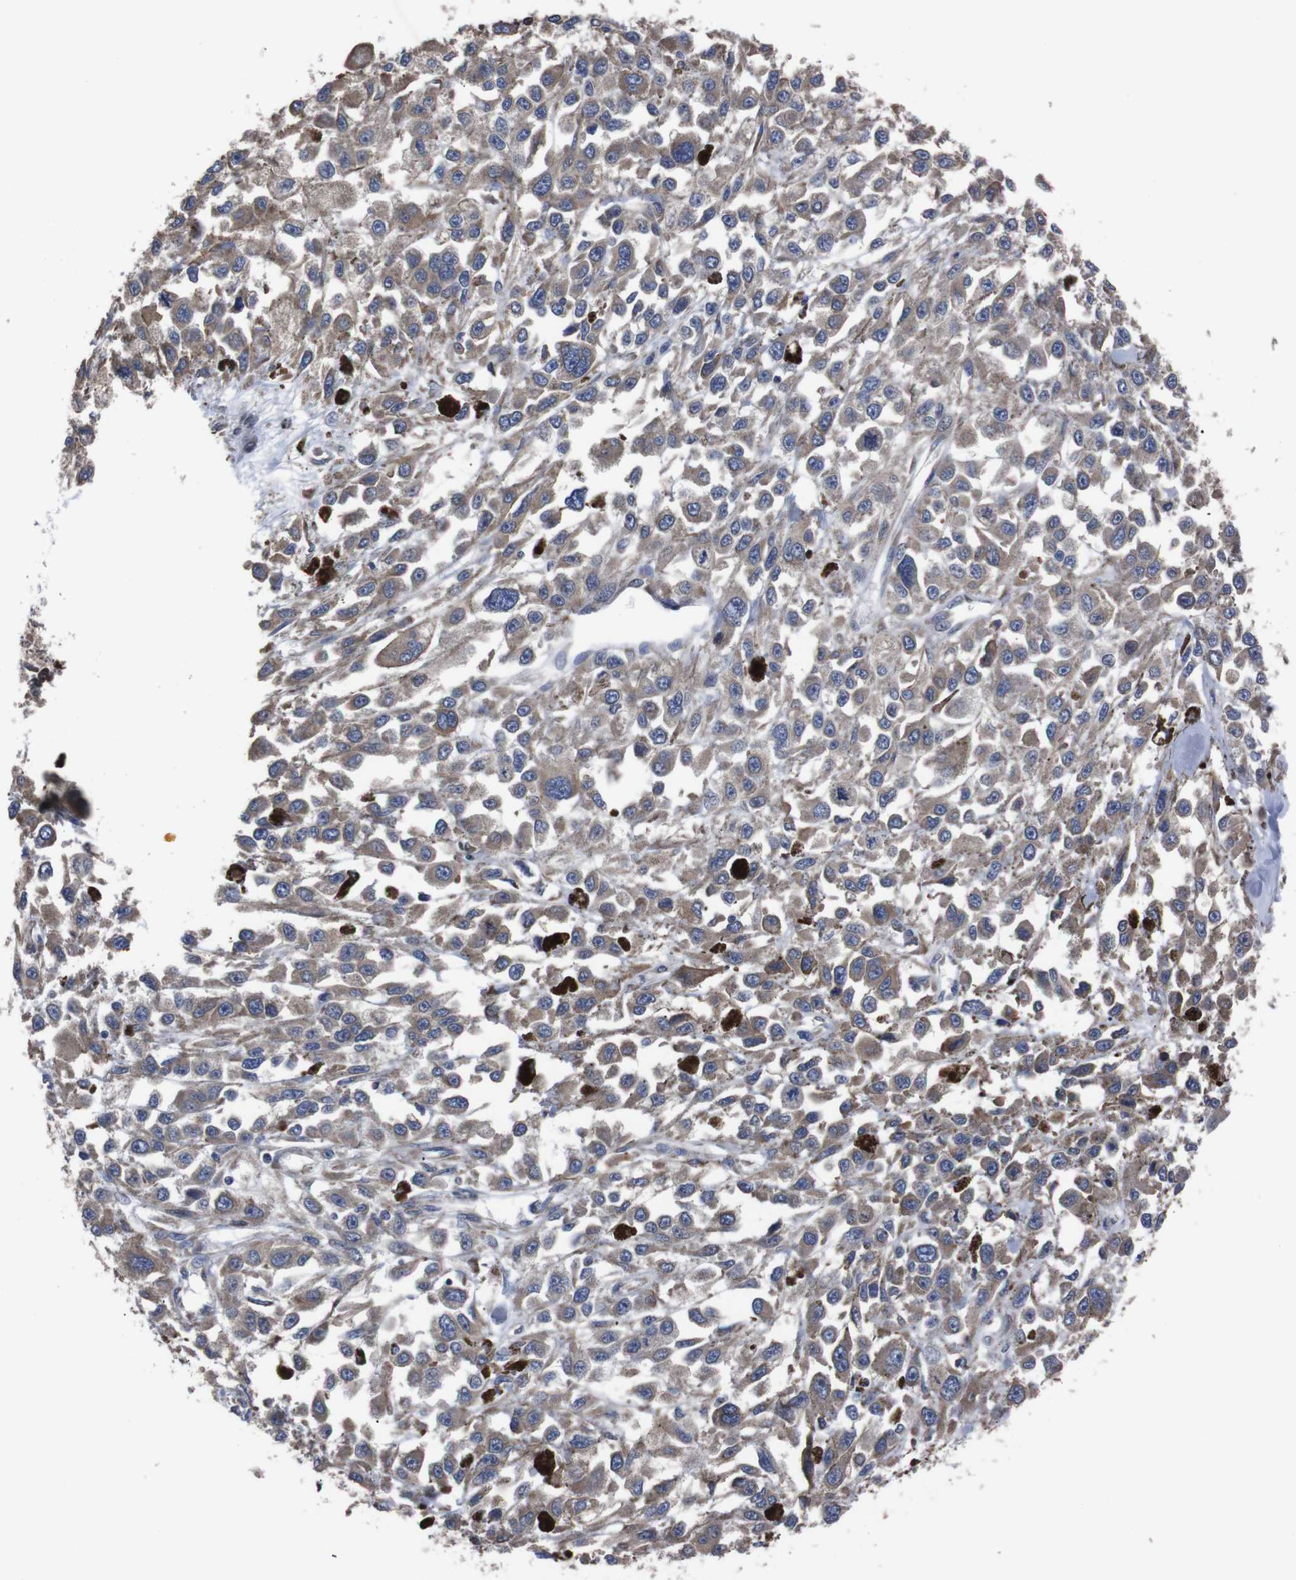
{"staining": {"intensity": "moderate", "quantity": ">75%", "location": "cytoplasmic/membranous"}, "tissue": "melanoma", "cell_type": "Tumor cells", "image_type": "cancer", "snomed": [{"axis": "morphology", "description": "Malignant melanoma, Metastatic site"}, {"axis": "topography", "description": "Lymph node"}], "caption": "Protein staining of malignant melanoma (metastatic site) tissue reveals moderate cytoplasmic/membranous positivity in about >75% of tumor cells.", "gene": "SIGMAR1", "patient": {"sex": "male", "age": 59}}